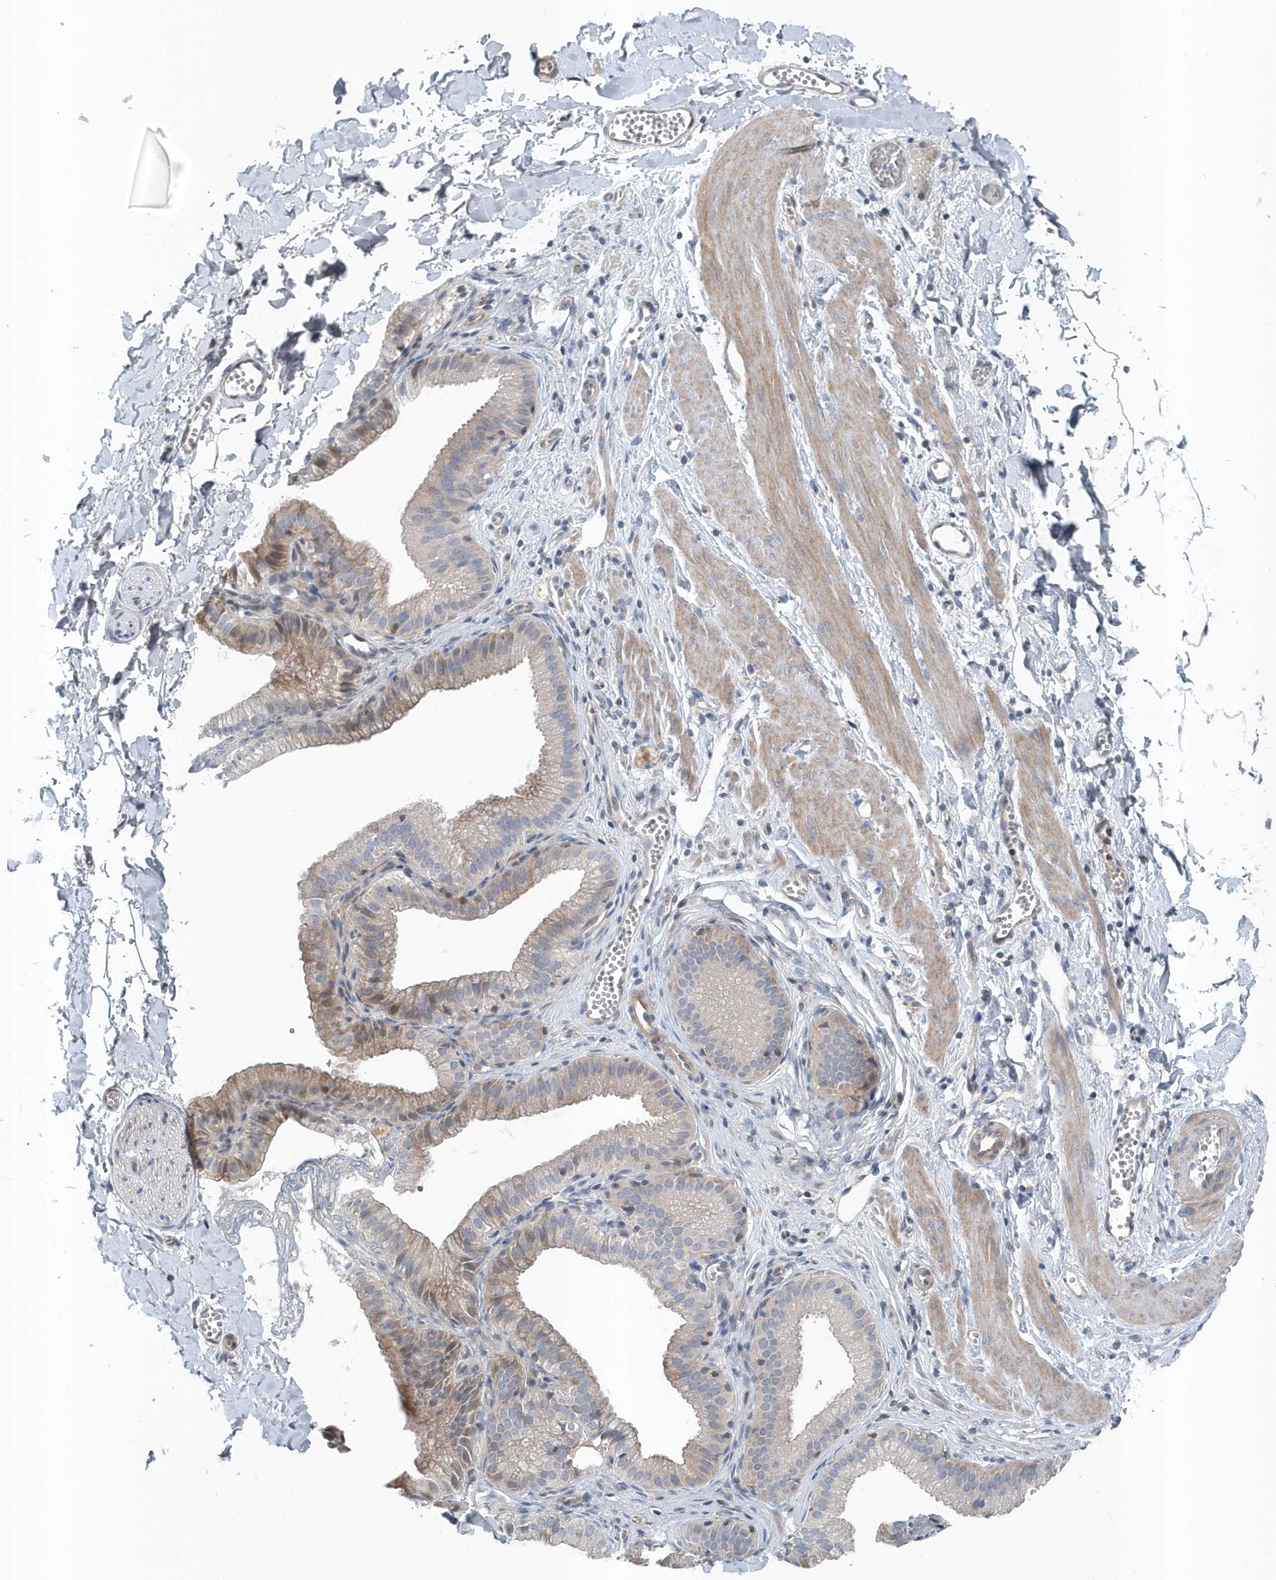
{"staining": {"intensity": "weak", "quantity": "<25%", "location": "cytoplasmic/membranous"}, "tissue": "adipose tissue", "cell_type": "Adipocytes", "image_type": "normal", "snomed": [{"axis": "morphology", "description": "Normal tissue, NOS"}, {"axis": "topography", "description": "Gallbladder"}, {"axis": "topography", "description": "Peripheral nerve tissue"}], "caption": "Protein analysis of normal adipose tissue demonstrates no significant expression in adipocytes. (DAB (3,3'-diaminobenzidine) IHC, high magnification).", "gene": "MCC", "patient": {"sex": "male", "age": 38}}